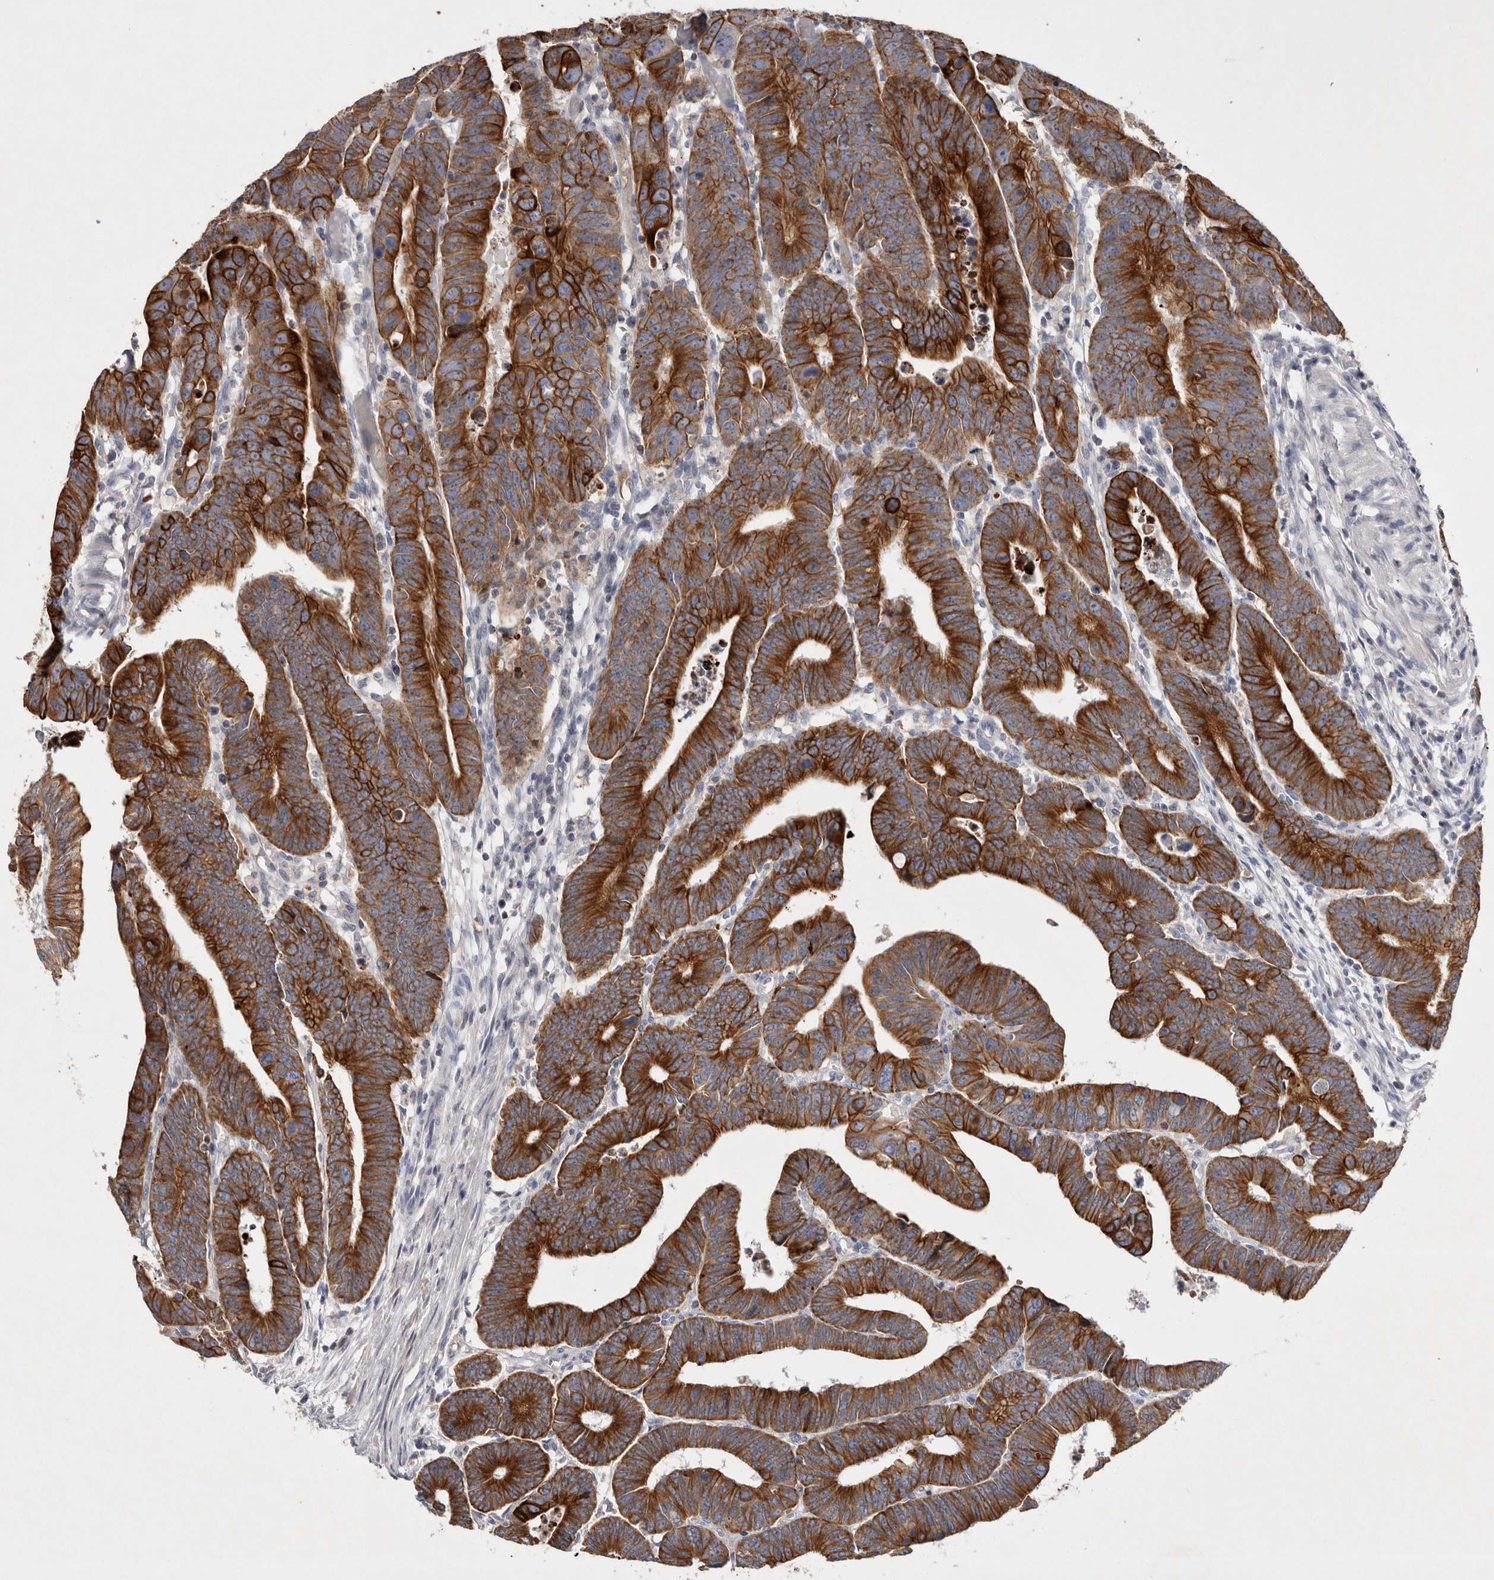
{"staining": {"intensity": "strong", "quantity": ">75%", "location": "cytoplasmic/membranous"}, "tissue": "colorectal cancer", "cell_type": "Tumor cells", "image_type": "cancer", "snomed": [{"axis": "morphology", "description": "Adenocarcinoma, NOS"}, {"axis": "topography", "description": "Rectum"}], "caption": "The histopathology image reveals immunohistochemical staining of adenocarcinoma (colorectal). There is strong cytoplasmic/membranous expression is seen in approximately >75% of tumor cells.", "gene": "TNFSF14", "patient": {"sex": "female", "age": 65}}